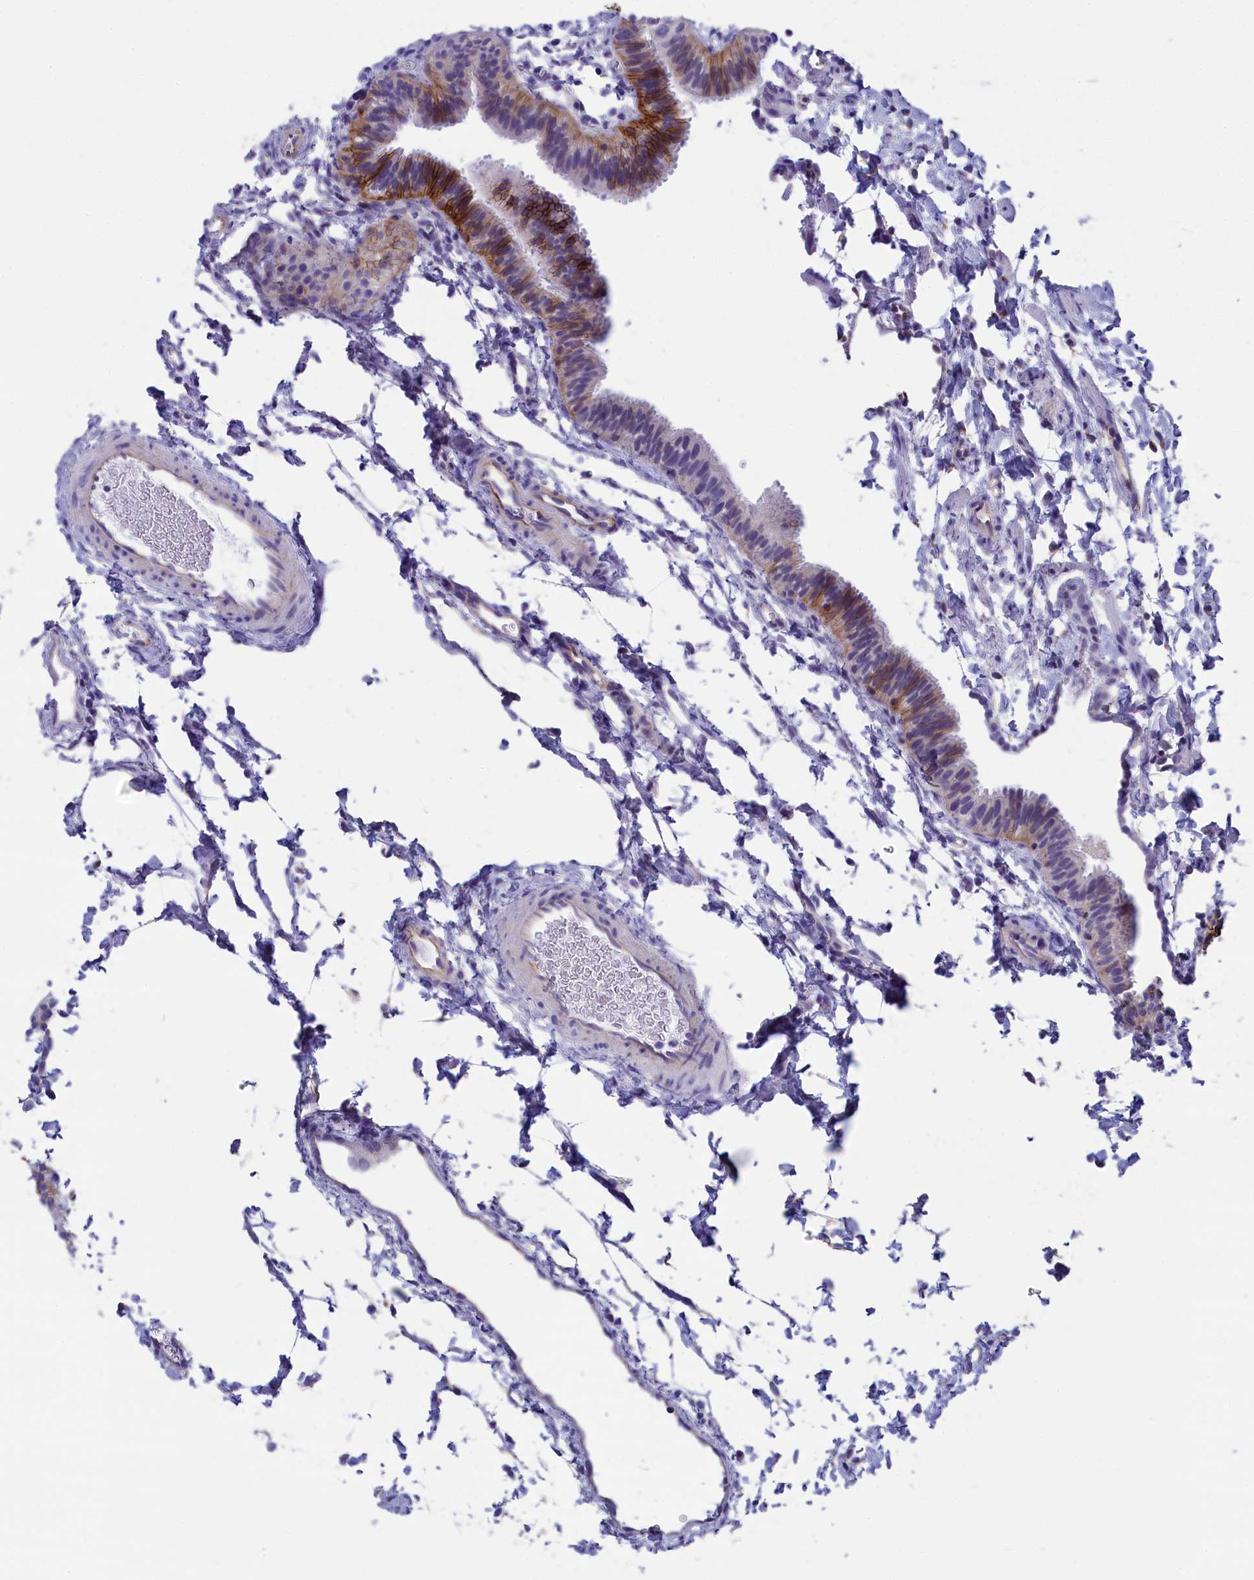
{"staining": {"intensity": "moderate", "quantity": "<25%", "location": "cytoplasmic/membranous"}, "tissue": "fallopian tube", "cell_type": "Glandular cells", "image_type": "normal", "snomed": [{"axis": "morphology", "description": "Normal tissue, NOS"}, {"axis": "topography", "description": "Fallopian tube"}], "caption": "IHC photomicrograph of unremarkable fallopian tube: human fallopian tube stained using immunohistochemistry (IHC) demonstrates low levels of moderate protein expression localized specifically in the cytoplasmic/membranous of glandular cells, appearing as a cytoplasmic/membranous brown color.", "gene": "TACSTD2", "patient": {"sex": "female", "age": 35}}